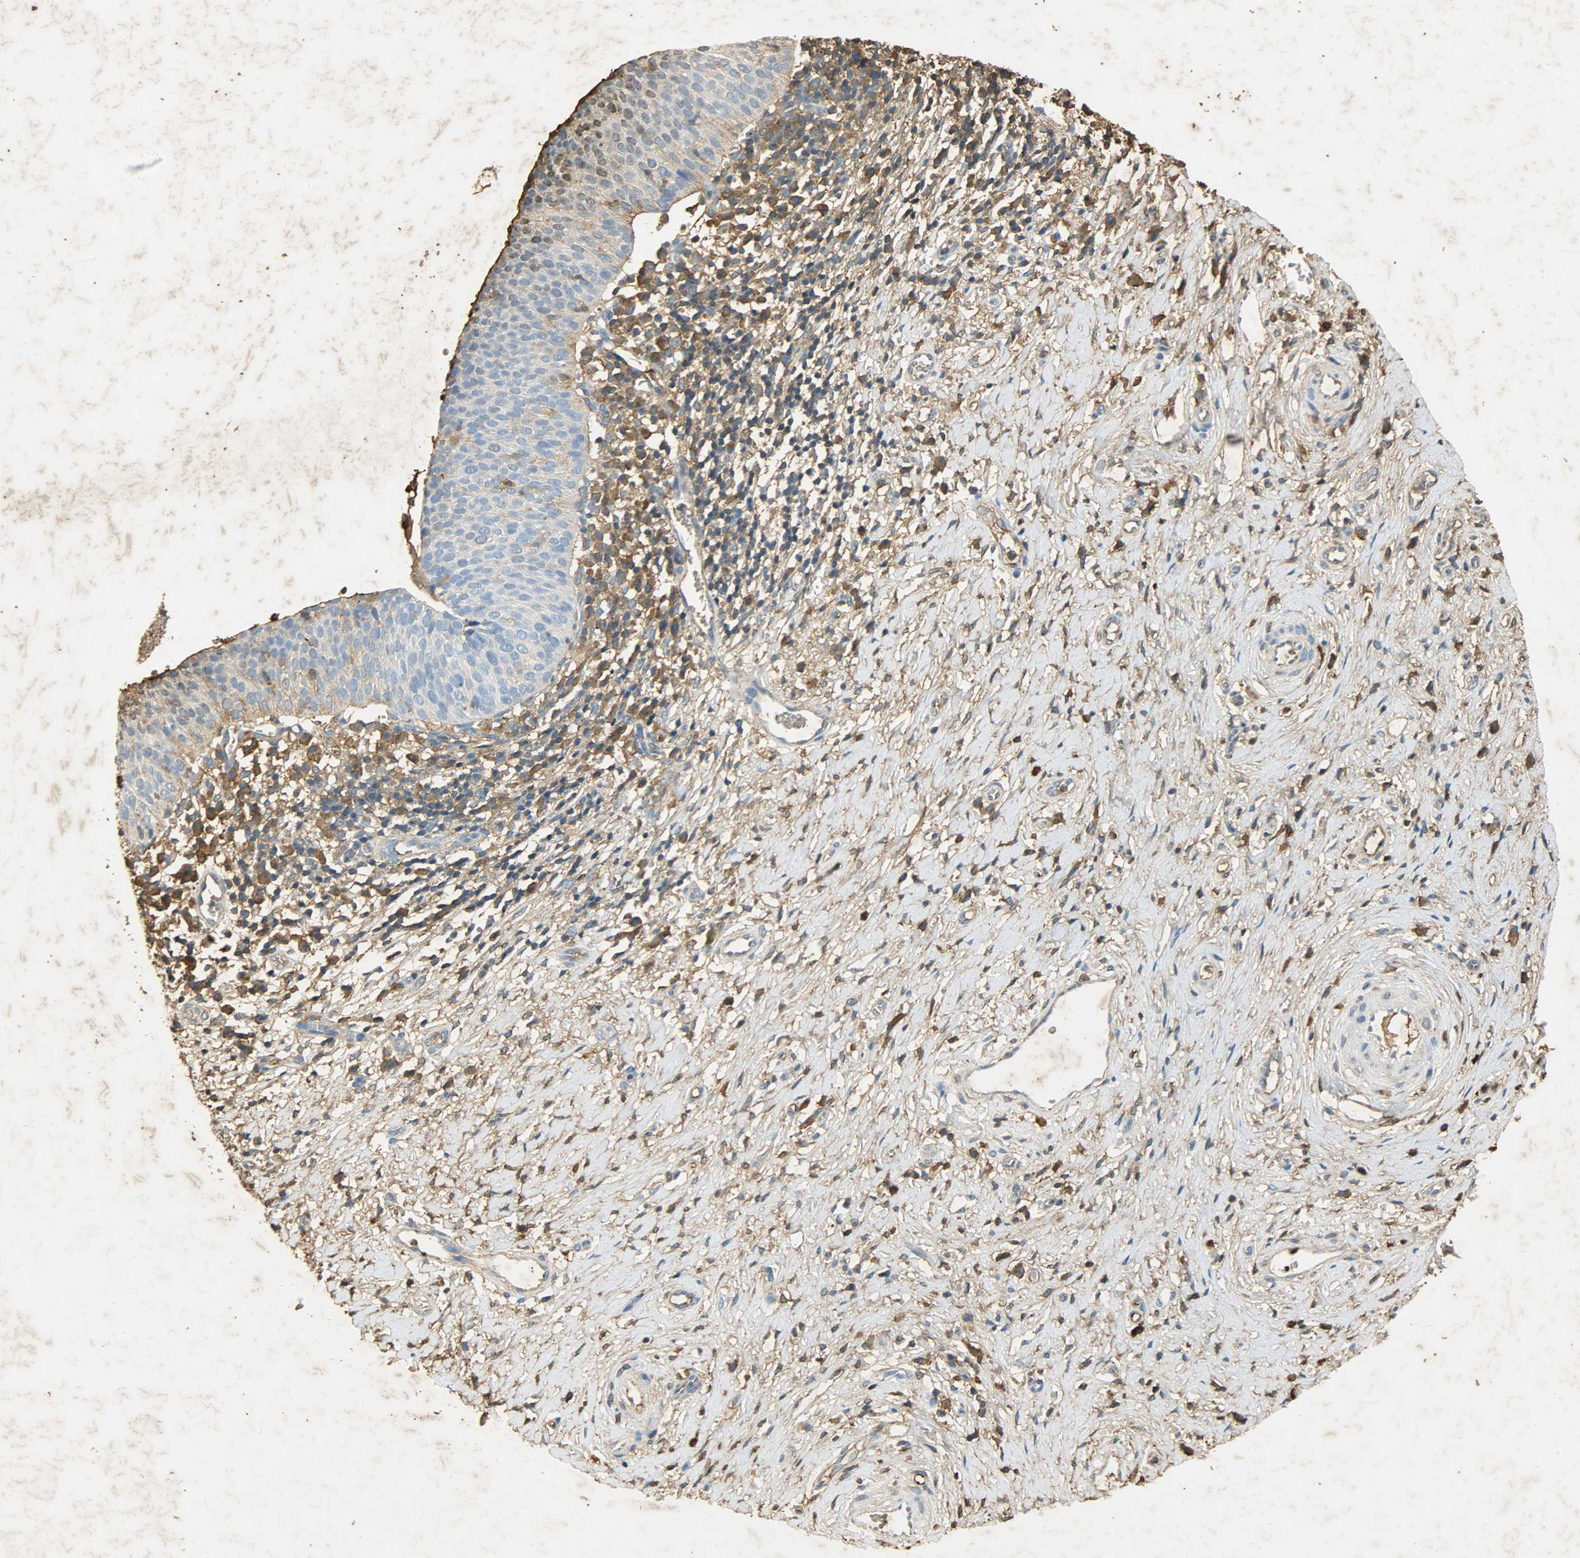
{"staining": {"intensity": "moderate", "quantity": "<25%", "location": "nuclear"}, "tissue": "cervical cancer", "cell_type": "Tumor cells", "image_type": "cancer", "snomed": [{"axis": "morphology", "description": "Normal tissue, NOS"}, {"axis": "morphology", "description": "Squamous cell carcinoma, NOS"}, {"axis": "topography", "description": "Cervix"}], "caption": "Cervical squamous cell carcinoma was stained to show a protein in brown. There is low levels of moderate nuclear staining in approximately <25% of tumor cells. The staining is performed using DAB (3,3'-diaminobenzidine) brown chromogen to label protein expression. The nuclei are counter-stained blue using hematoxylin.", "gene": "ANXA6", "patient": {"sex": "female", "age": 39}}